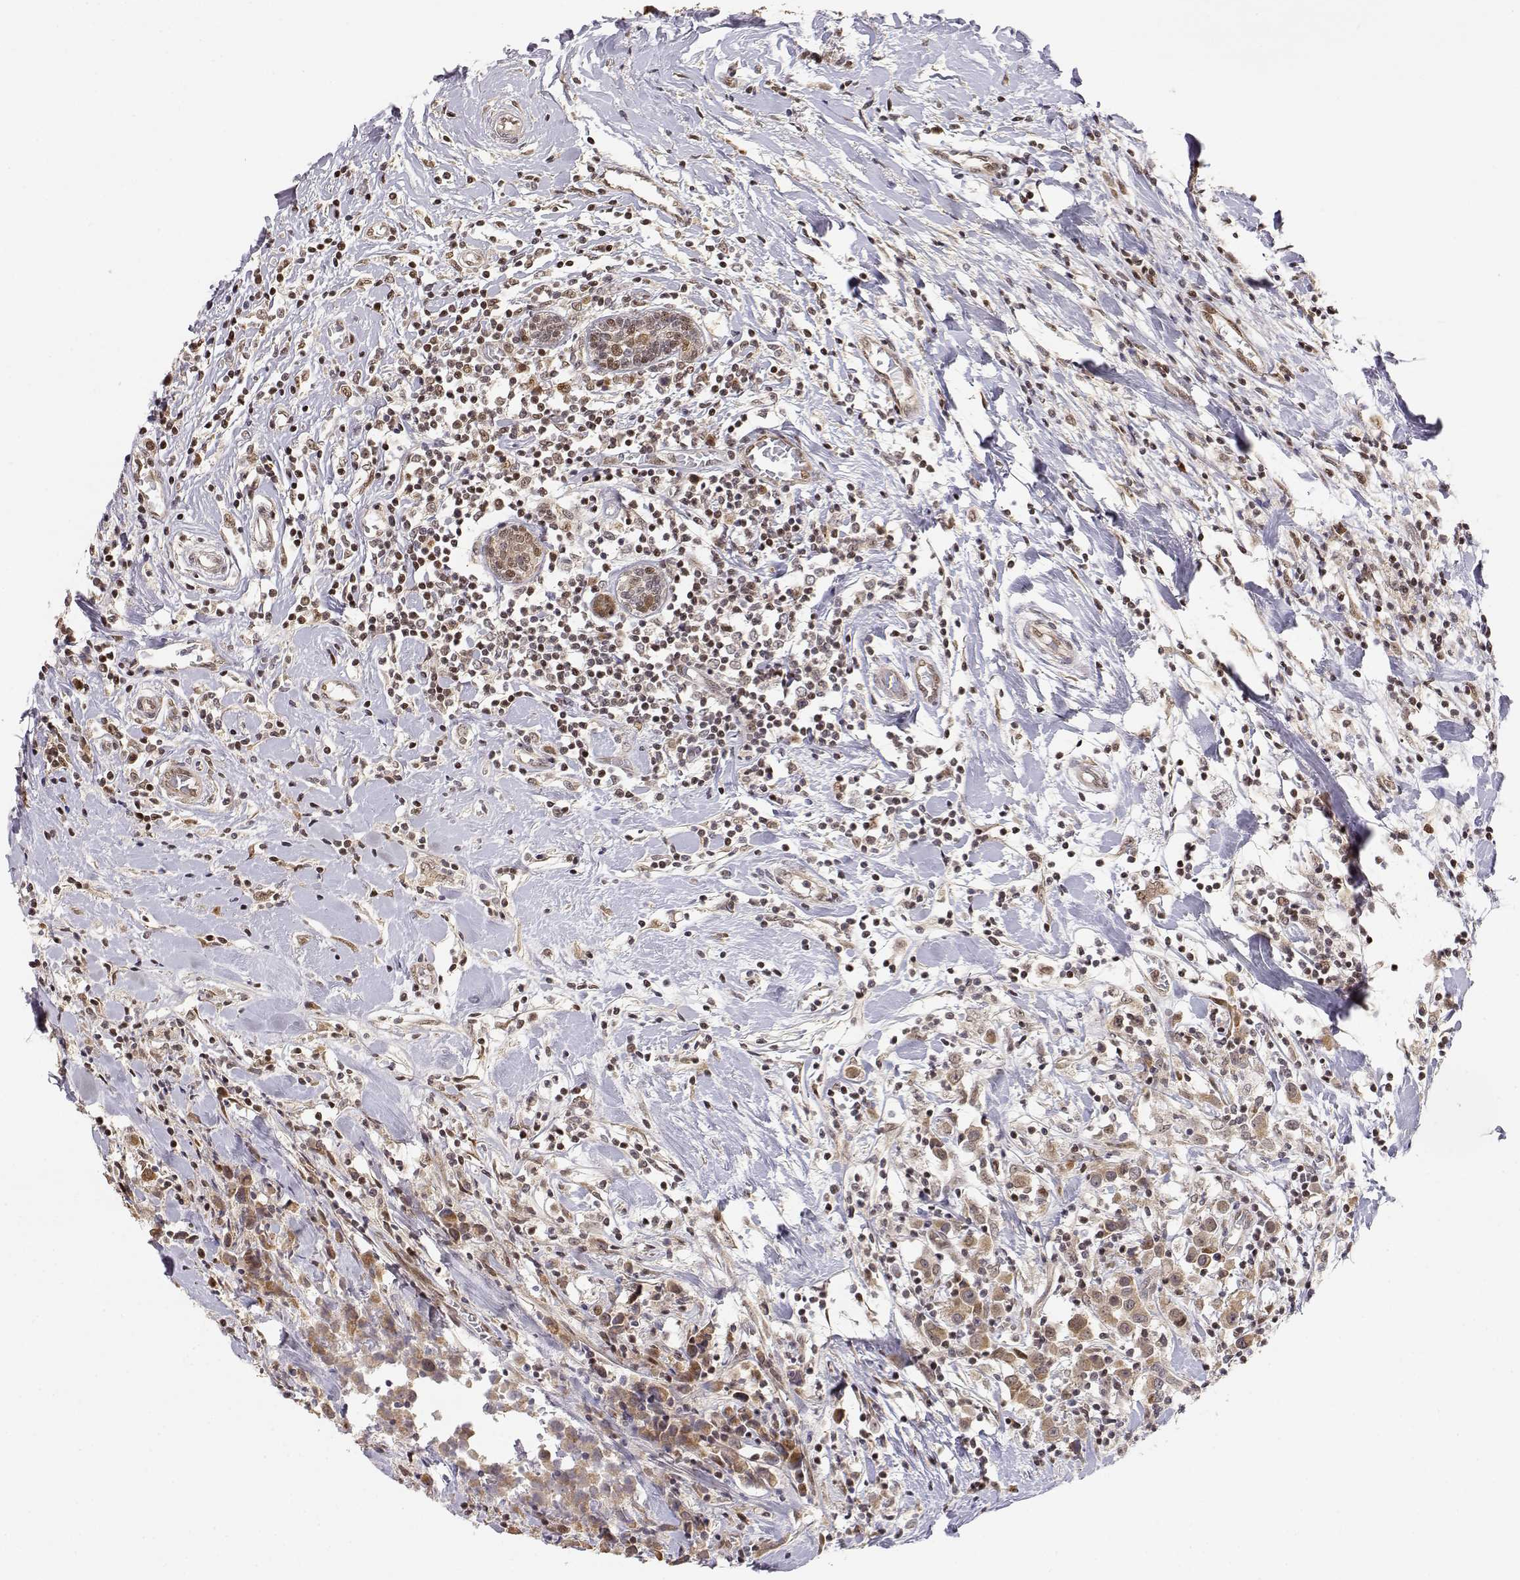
{"staining": {"intensity": "weak", "quantity": ">75%", "location": "cytoplasmic/membranous"}, "tissue": "breast cancer", "cell_type": "Tumor cells", "image_type": "cancer", "snomed": [{"axis": "morphology", "description": "Duct carcinoma"}, {"axis": "topography", "description": "Breast"}], "caption": "Immunohistochemical staining of human breast cancer shows low levels of weak cytoplasmic/membranous protein positivity in about >75% of tumor cells.", "gene": "BRCA1", "patient": {"sex": "female", "age": 61}}